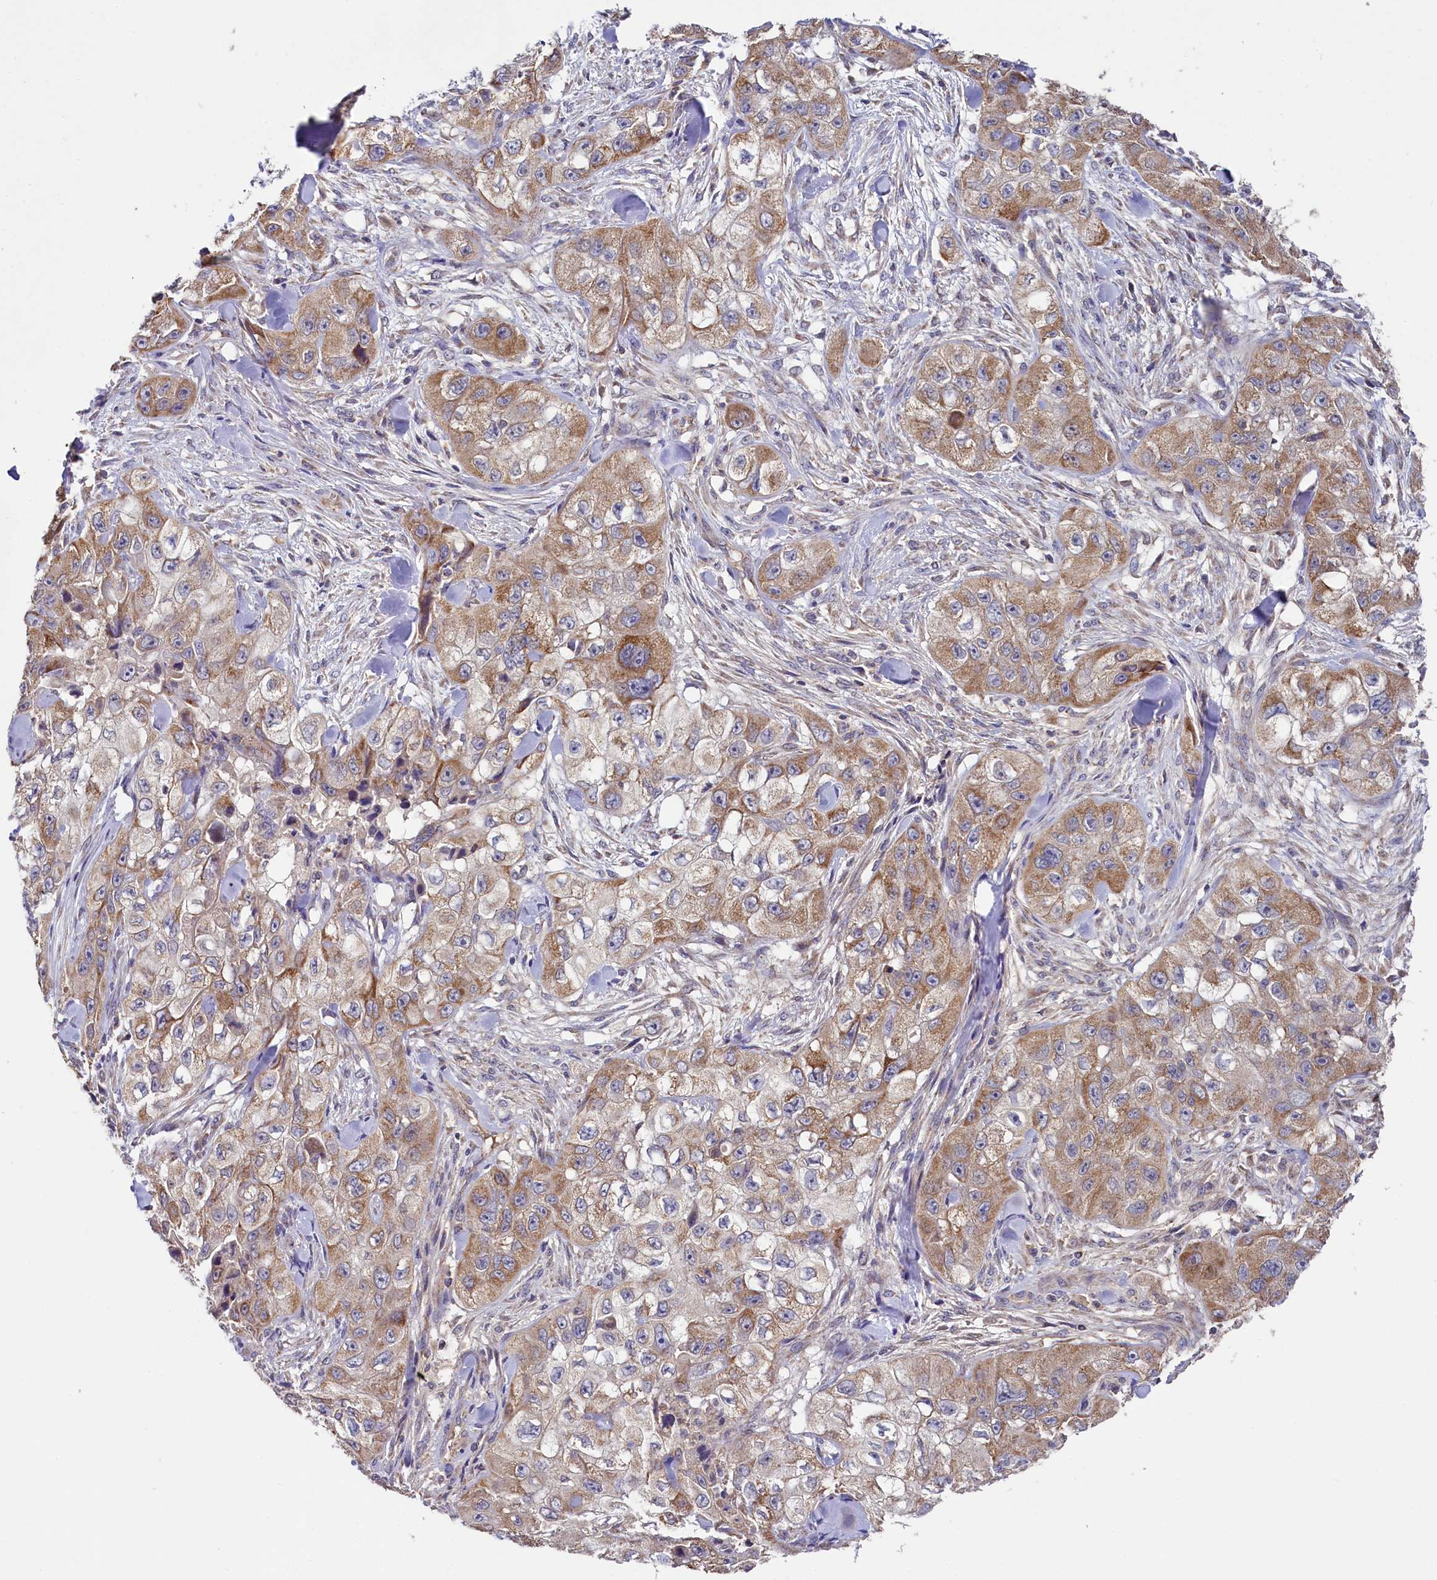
{"staining": {"intensity": "moderate", "quantity": ">75%", "location": "cytoplasmic/membranous"}, "tissue": "skin cancer", "cell_type": "Tumor cells", "image_type": "cancer", "snomed": [{"axis": "morphology", "description": "Squamous cell carcinoma, NOS"}, {"axis": "topography", "description": "Skin"}, {"axis": "topography", "description": "Subcutis"}], "caption": "Immunohistochemical staining of squamous cell carcinoma (skin) displays medium levels of moderate cytoplasmic/membranous protein expression in about >75% of tumor cells.", "gene": "MRPL57", "patient": {"sex": "male", "age": 73}}